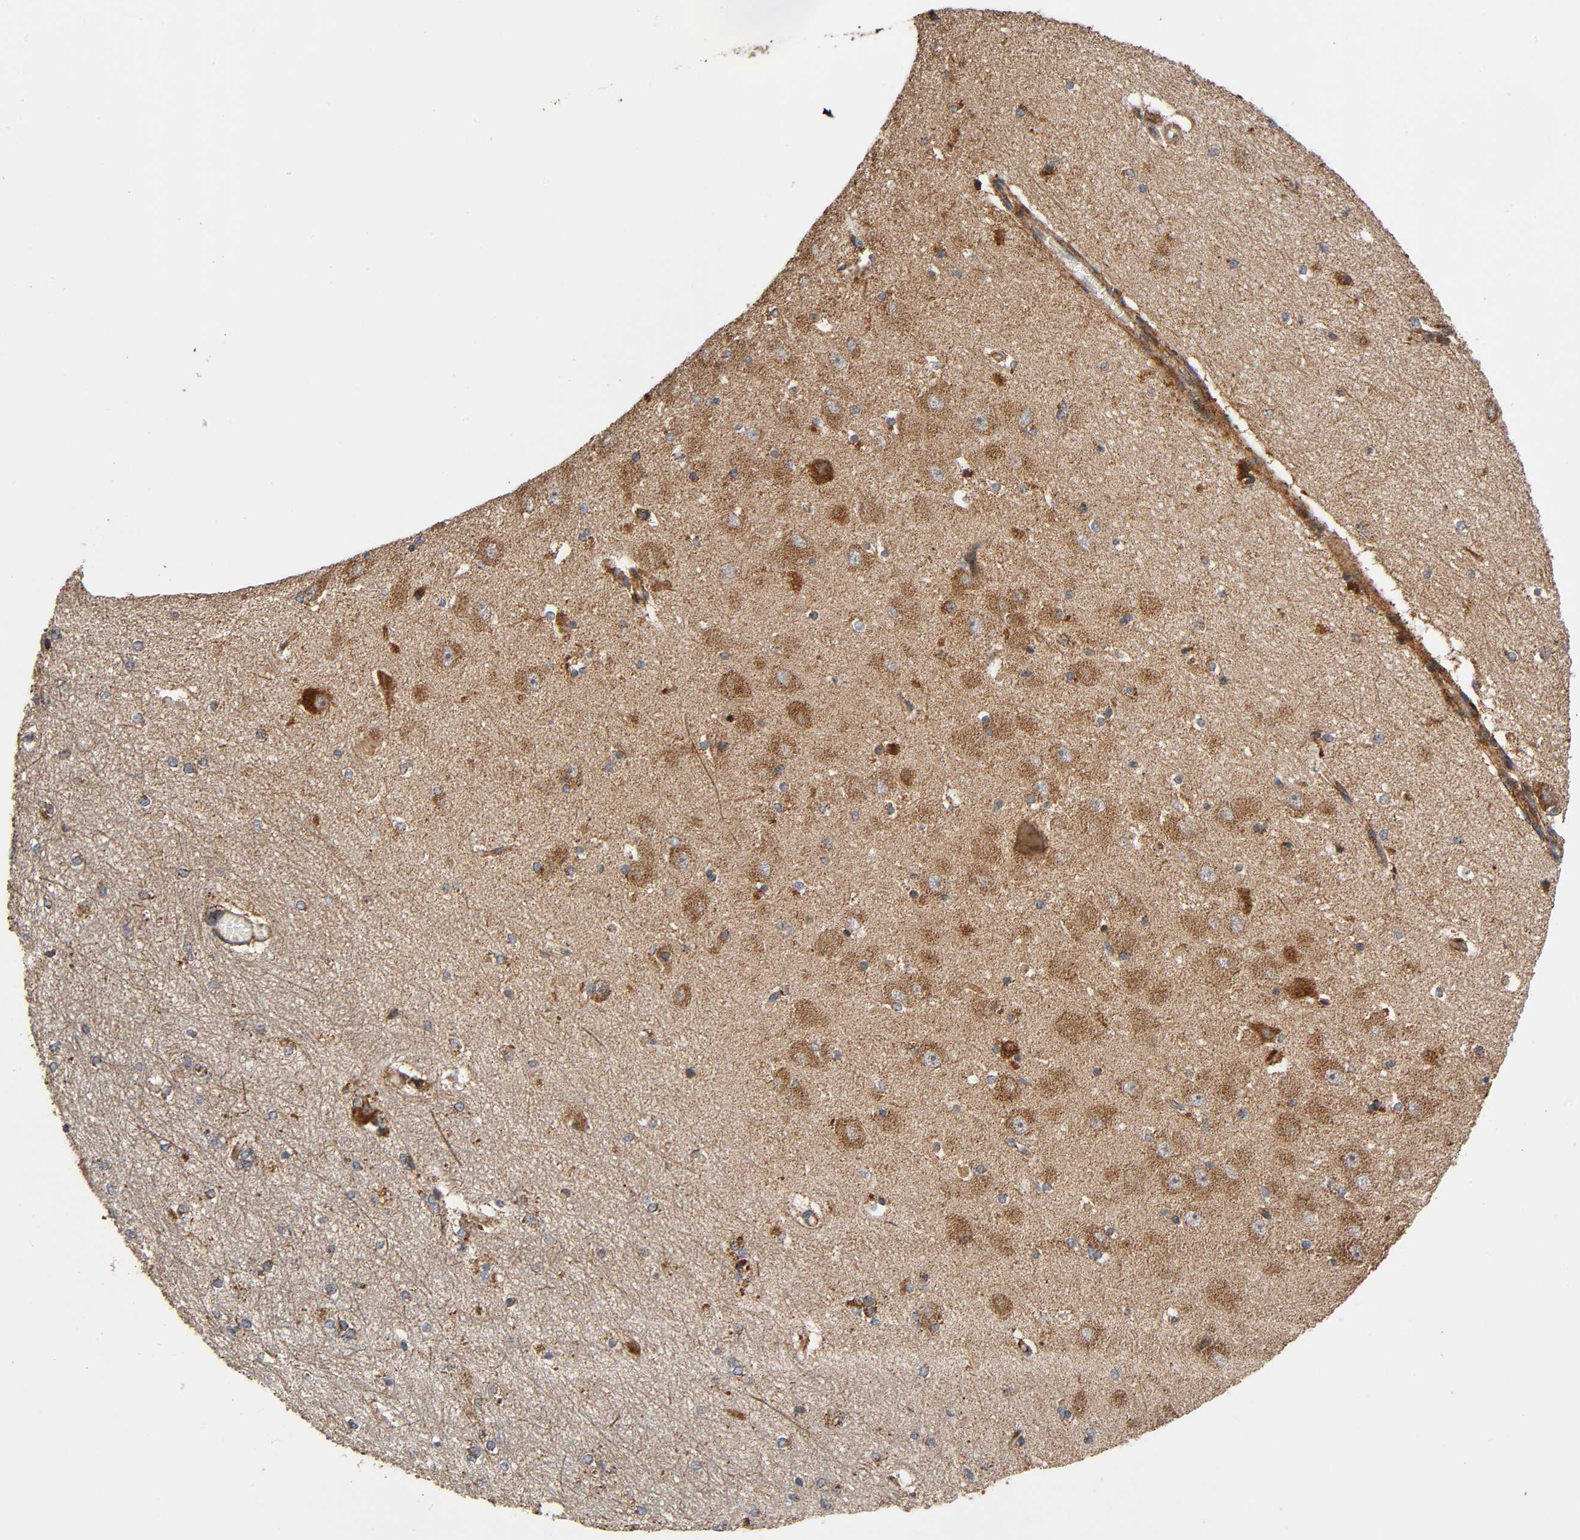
{"staining": {"intensity": "weak", "quantity": ">75%", "location": "cytoplasmic/membranous"}, "tissue": "hippocampus", "cell_type": "Glial cells", "image_type": "normal", "snomed": [{"axis": "morphology", "description": "Normal tissue, NOS"}, {"axis": "topography", "description": "Hippocampus"}], "caption": "Immunohistochemical staining of normal hippocampus exhibits >75% levels of weak cytoplasmic/membranous protein expression in approximately >75% of glial cells.", "gene": "MAP3K1", "patient": {"sex": "female", "age": 19}}